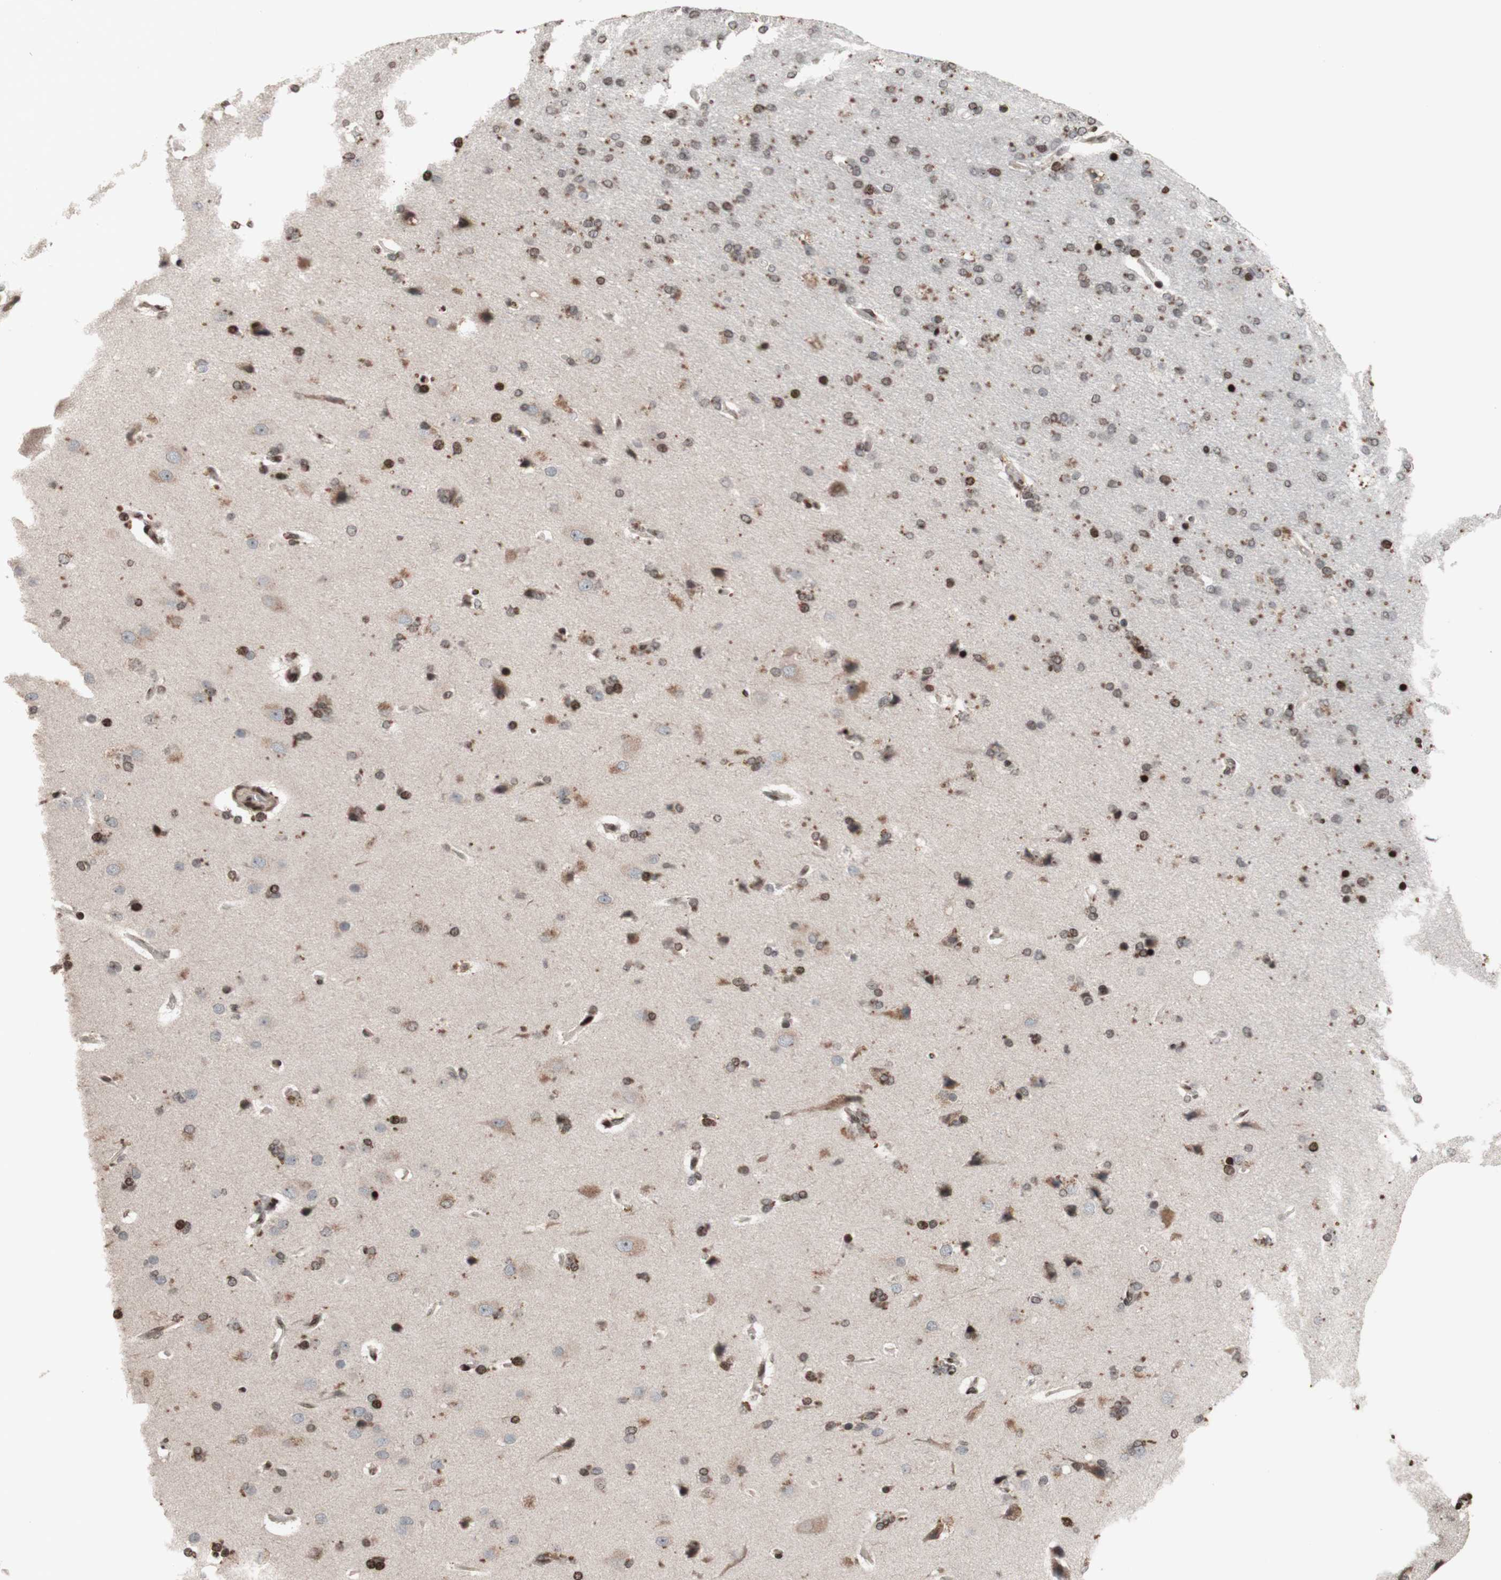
{"staining": {"intensity": "moderate", "quantity": ">75%", "location": "cytoplasmic/membranous,nuclear"}, "tissue": "cerebral cortex", "cell_type": "Endothelial cells", "image_type": "normal", "snomed": [{"axis": "morphology", "description": "Normal tissue, NOS"}, {"axis": "topography", "description": "Cerebral cortex"}], "caption": "An immunohistochemistry (IHC) photomicrograph of normal tissue is shown. Protein staining in brown shows moderate cytoplasmic/membranous,nuclear positivity in cerebral cortex within endothelial cells.", "gene": "POLA1", "patient": {"sex": "male", "age": 62}}